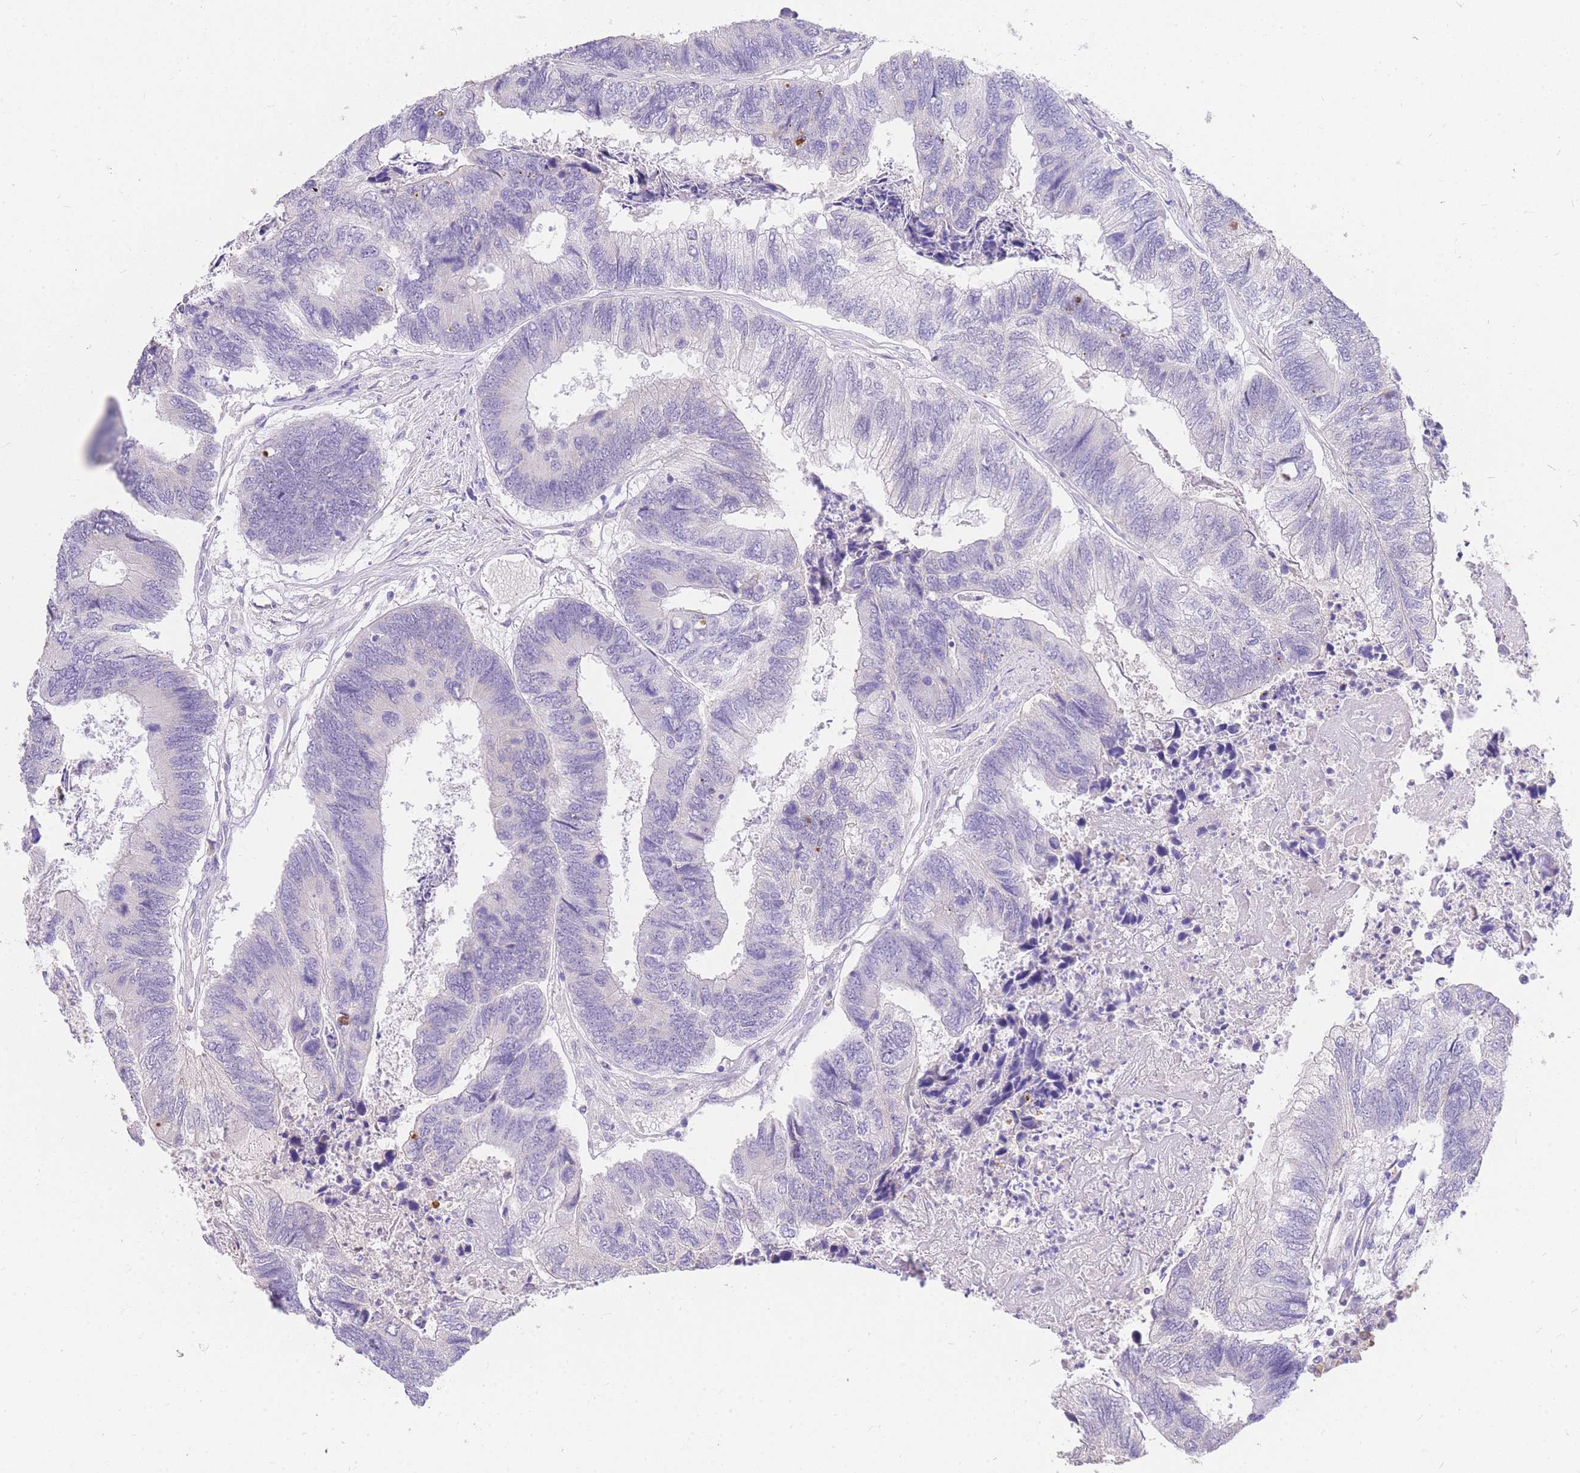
{"staining": {"intensity": "negative", "quantity": "none", "location": "none"}, "tissue": "colorectal cancer", "cell_type": "Tumor cells", "image_type": "cancer", "snomed": [{"axis": "morphology", "description": "Adenocarcinoma, NOS"}, {"axis": "topography", "description": "Colon"}], "caption": "Immunohistochemical staining of colorectal adenocarcinoma shows no significant positivity in tumor cells.", "gene": "C2orf88", "patient": {"sex": "female", "age": 67}}